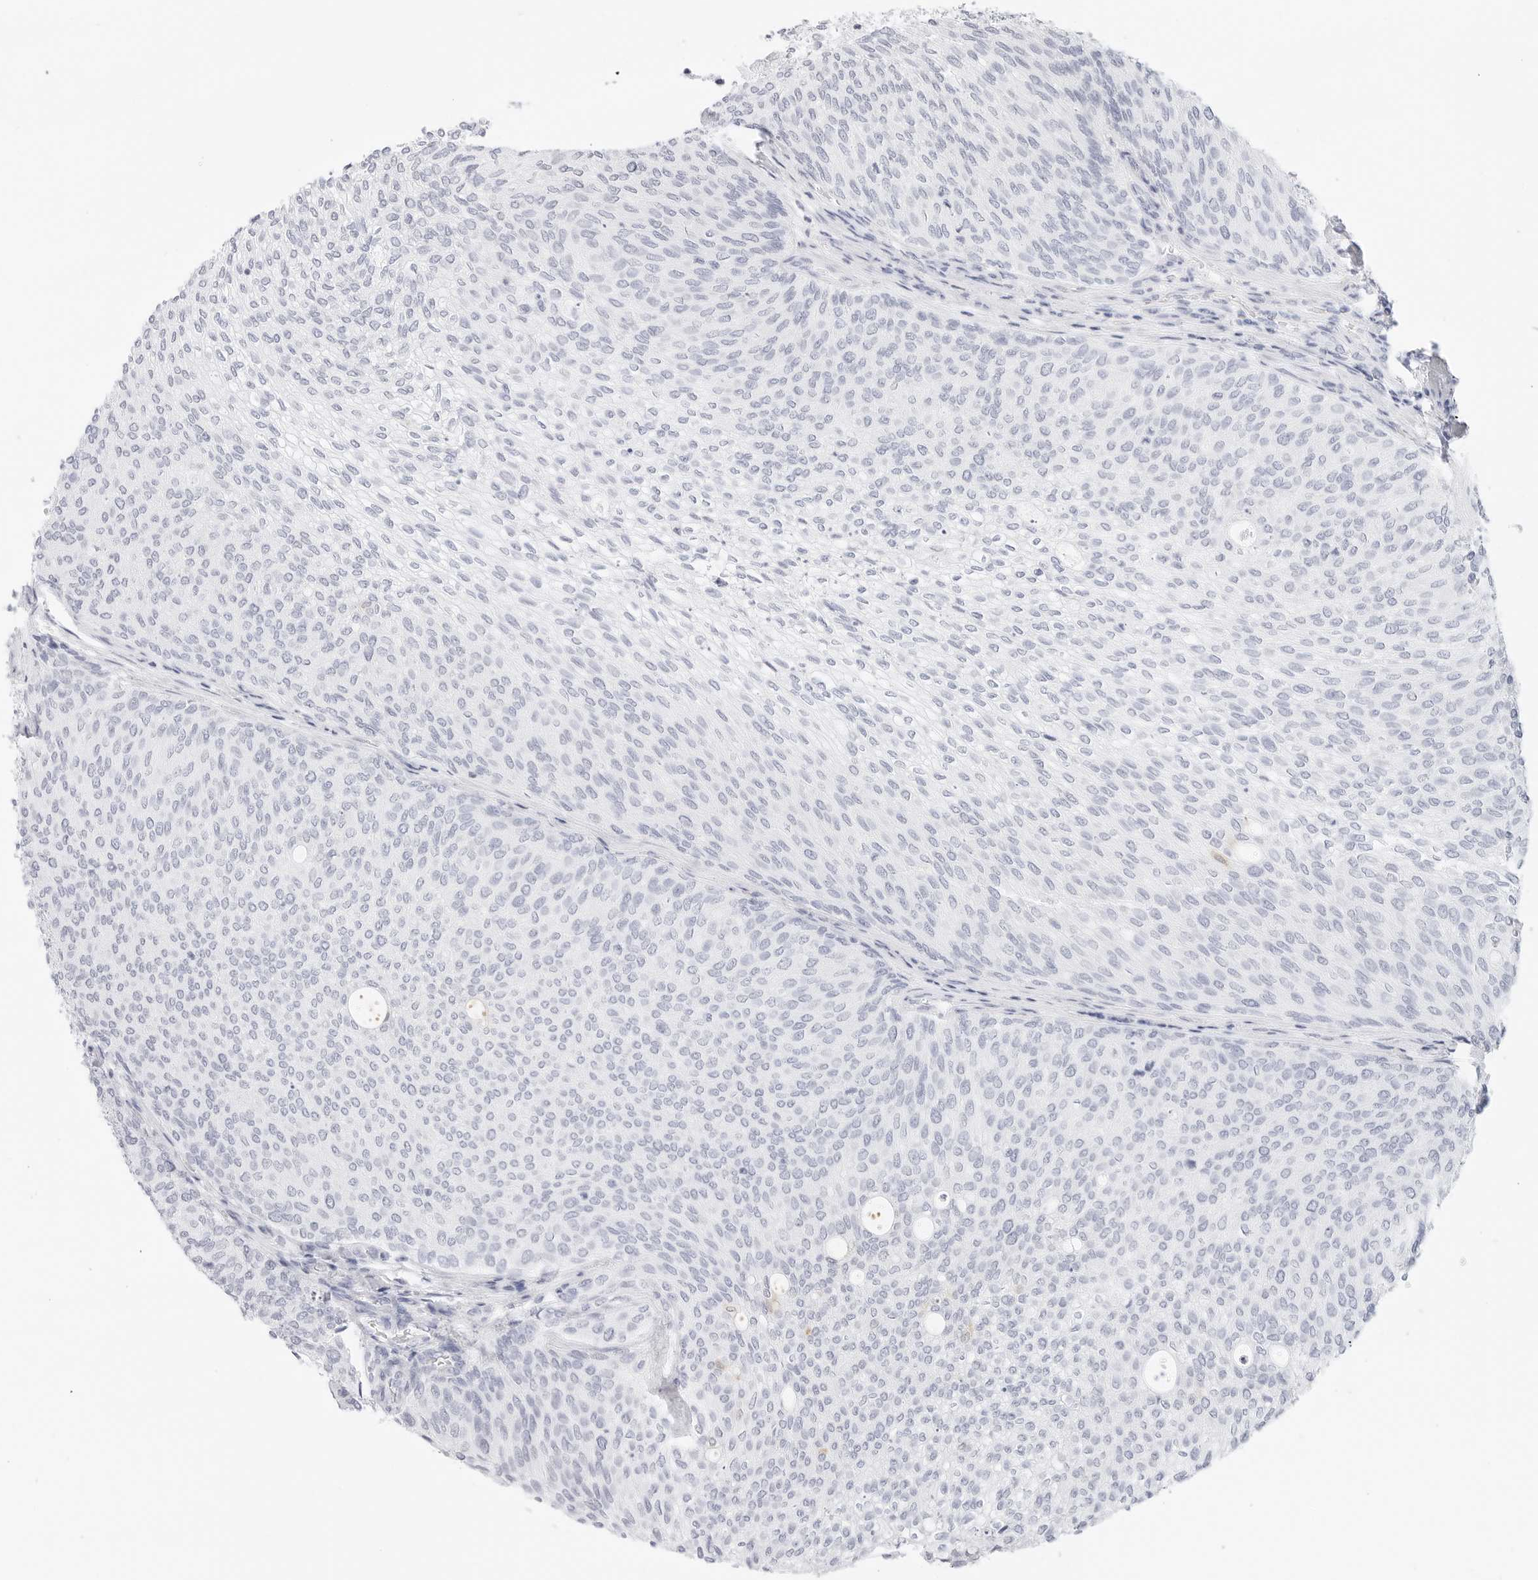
{"staining": {"intensity": "negative", "quantity": "none", "location": "none"}, "tissue": "urothelial cancer", "cell_type": "Tumor cells", "image_type": "cancer", "snomed": [{"axis": "morphology", "description": "Urothelial carcinoma, Low grade"}, {"axis": "topography", "description": "Urinary bladder"}], "caption": "DAB immunohistochemical staining of urothelial carcinoma (low-grade) shows no significant staining in tumor cells. (Immunohistochemistry (ihc), brightfield microscopy, high magnification).", "gene": "TFF2", "patient": {"sex": "female", "age": 79}}